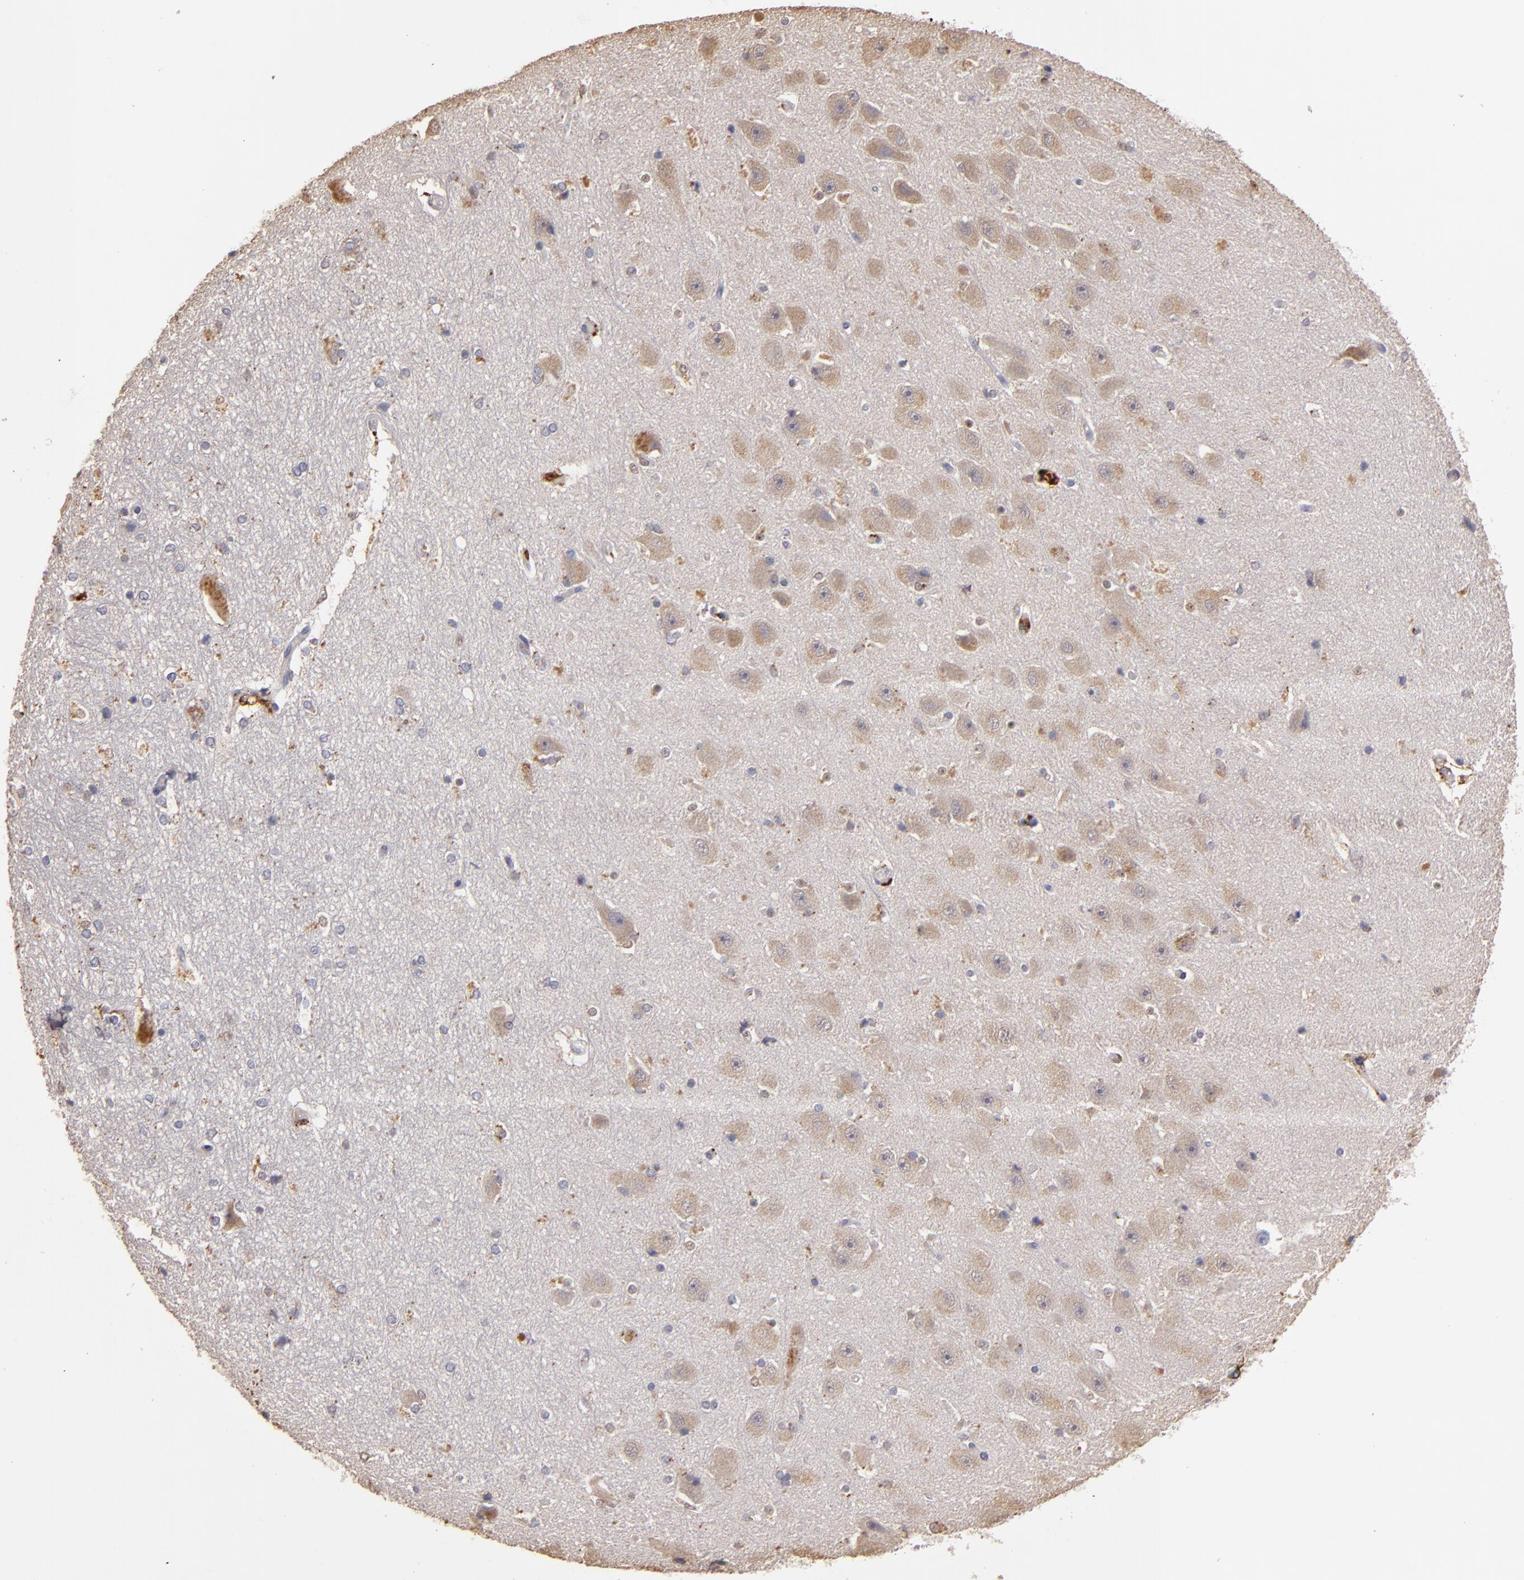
{"staining": {"intensity": "weak", "quantity": "<25%", "location": "cytoplasmic/membranous,nuclear"}, "tissue": "hippocampus", "cell_type": "Glial cells", "image_type": "normal", "snomed": [{"axis": "morphology", "description": "Normal tissue, NOS"}, {"axis": "topography", "description": "Hippocampus"}], "caption": "This is an IHC micrograph of benign human hippocampus. There is no positivity in glial cells.", "gene": "TRAF1", "patient": {"sex": "female", "age": 19}}